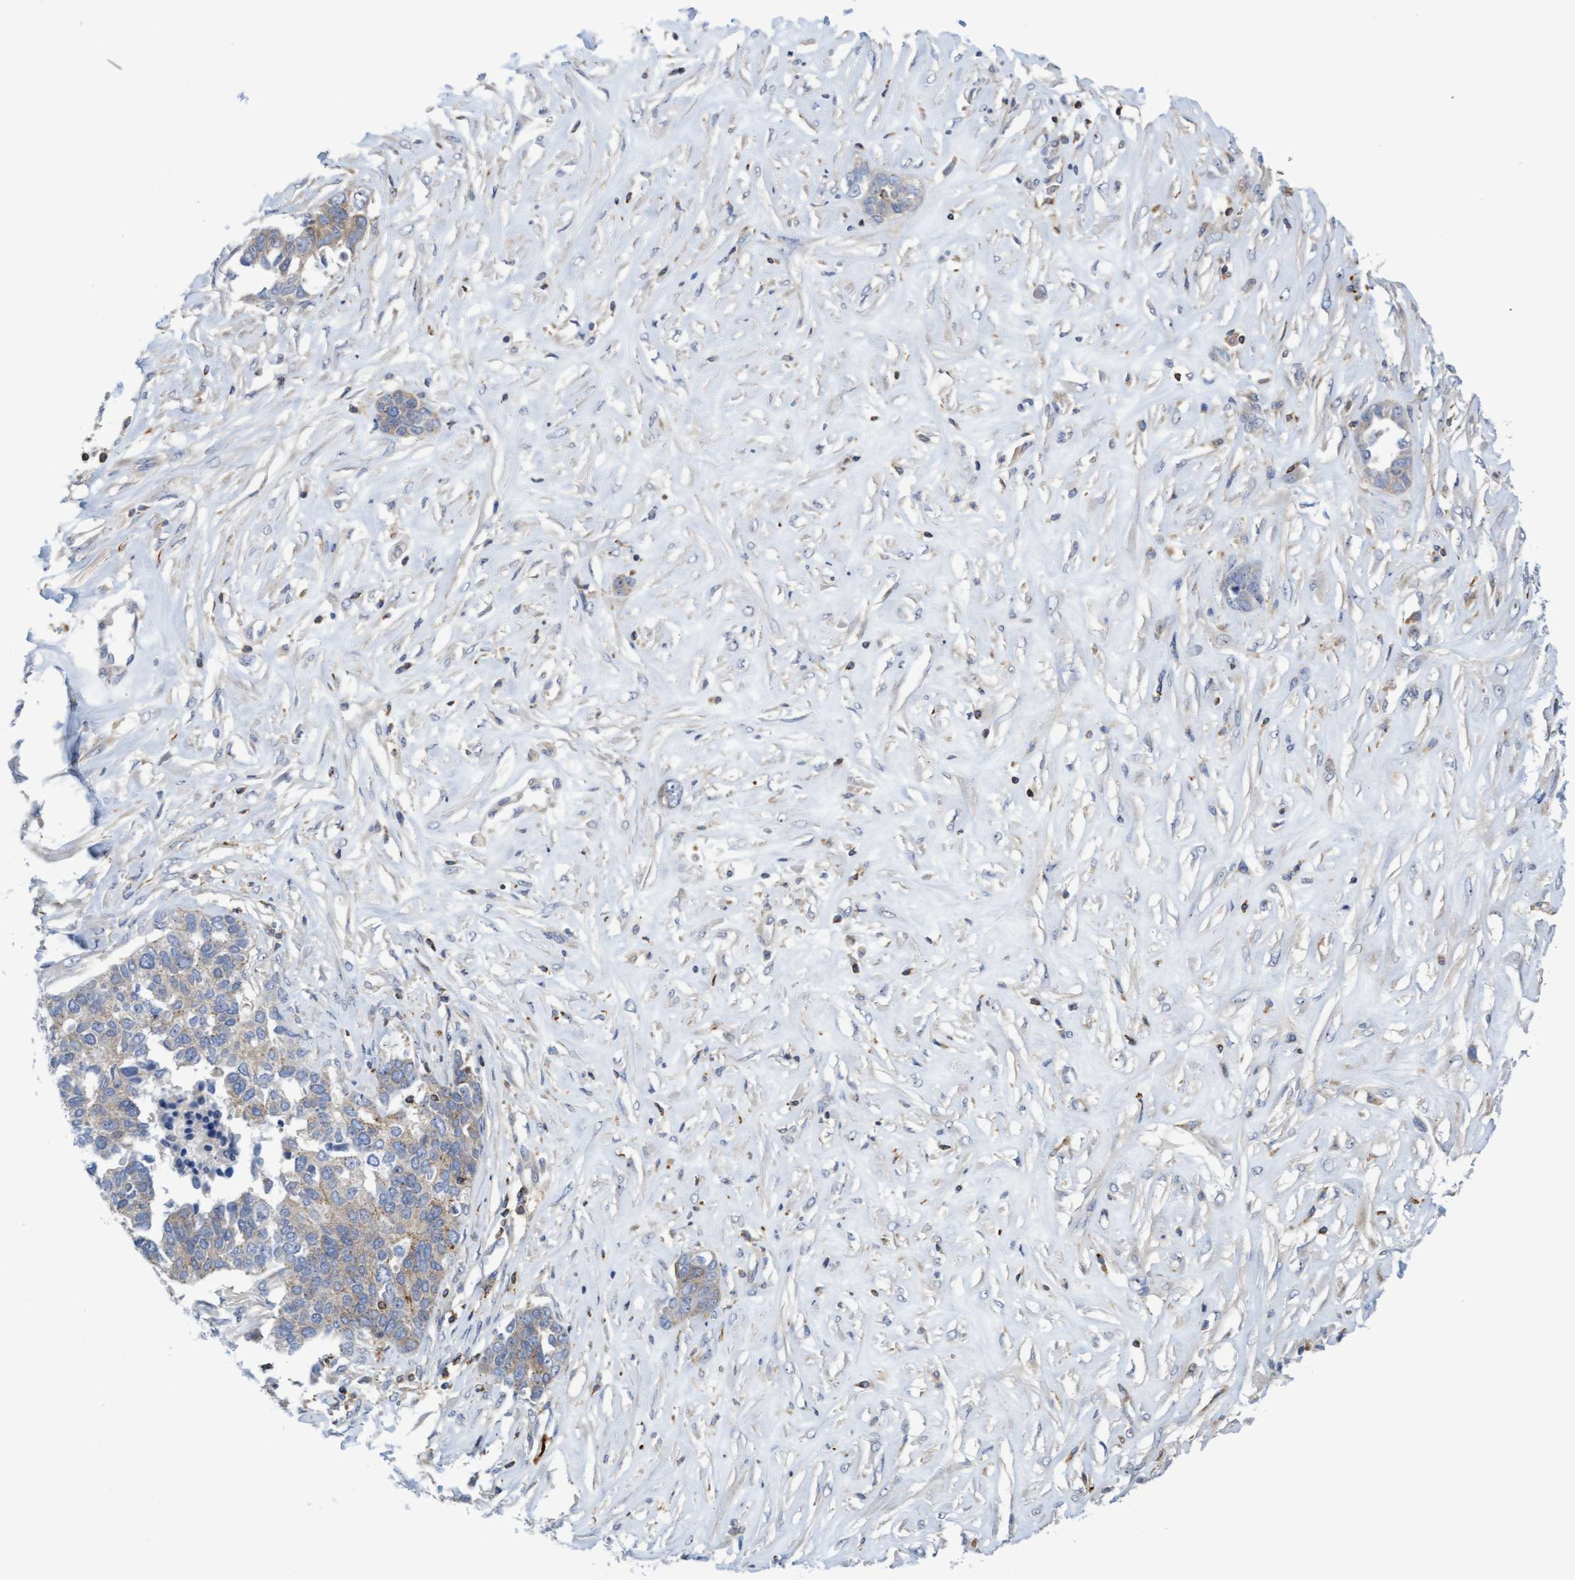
{"staining": {"intensity": "weak", "quantity": ">75%", "location": "cytoplasmic/membranous"}, "tissue": "ovarian cancer", "cell_type": "Tumor cells", "image_type": "cancer", "snomed": [{"axis": "morphology", "description": "Cystadenocarcinoma, serous, NOS"}, {"axis": "topography", "description": "Ovary"}], "caption": "IHC (DAB) staining of ovarian serous cystadenocarcinoma exhibits weak cytoplasmic/membranous protein positivity in approximately >75% of tumor cells.", "gene": "FNBP1", "patient": {"sex": "female", "age": 44}}